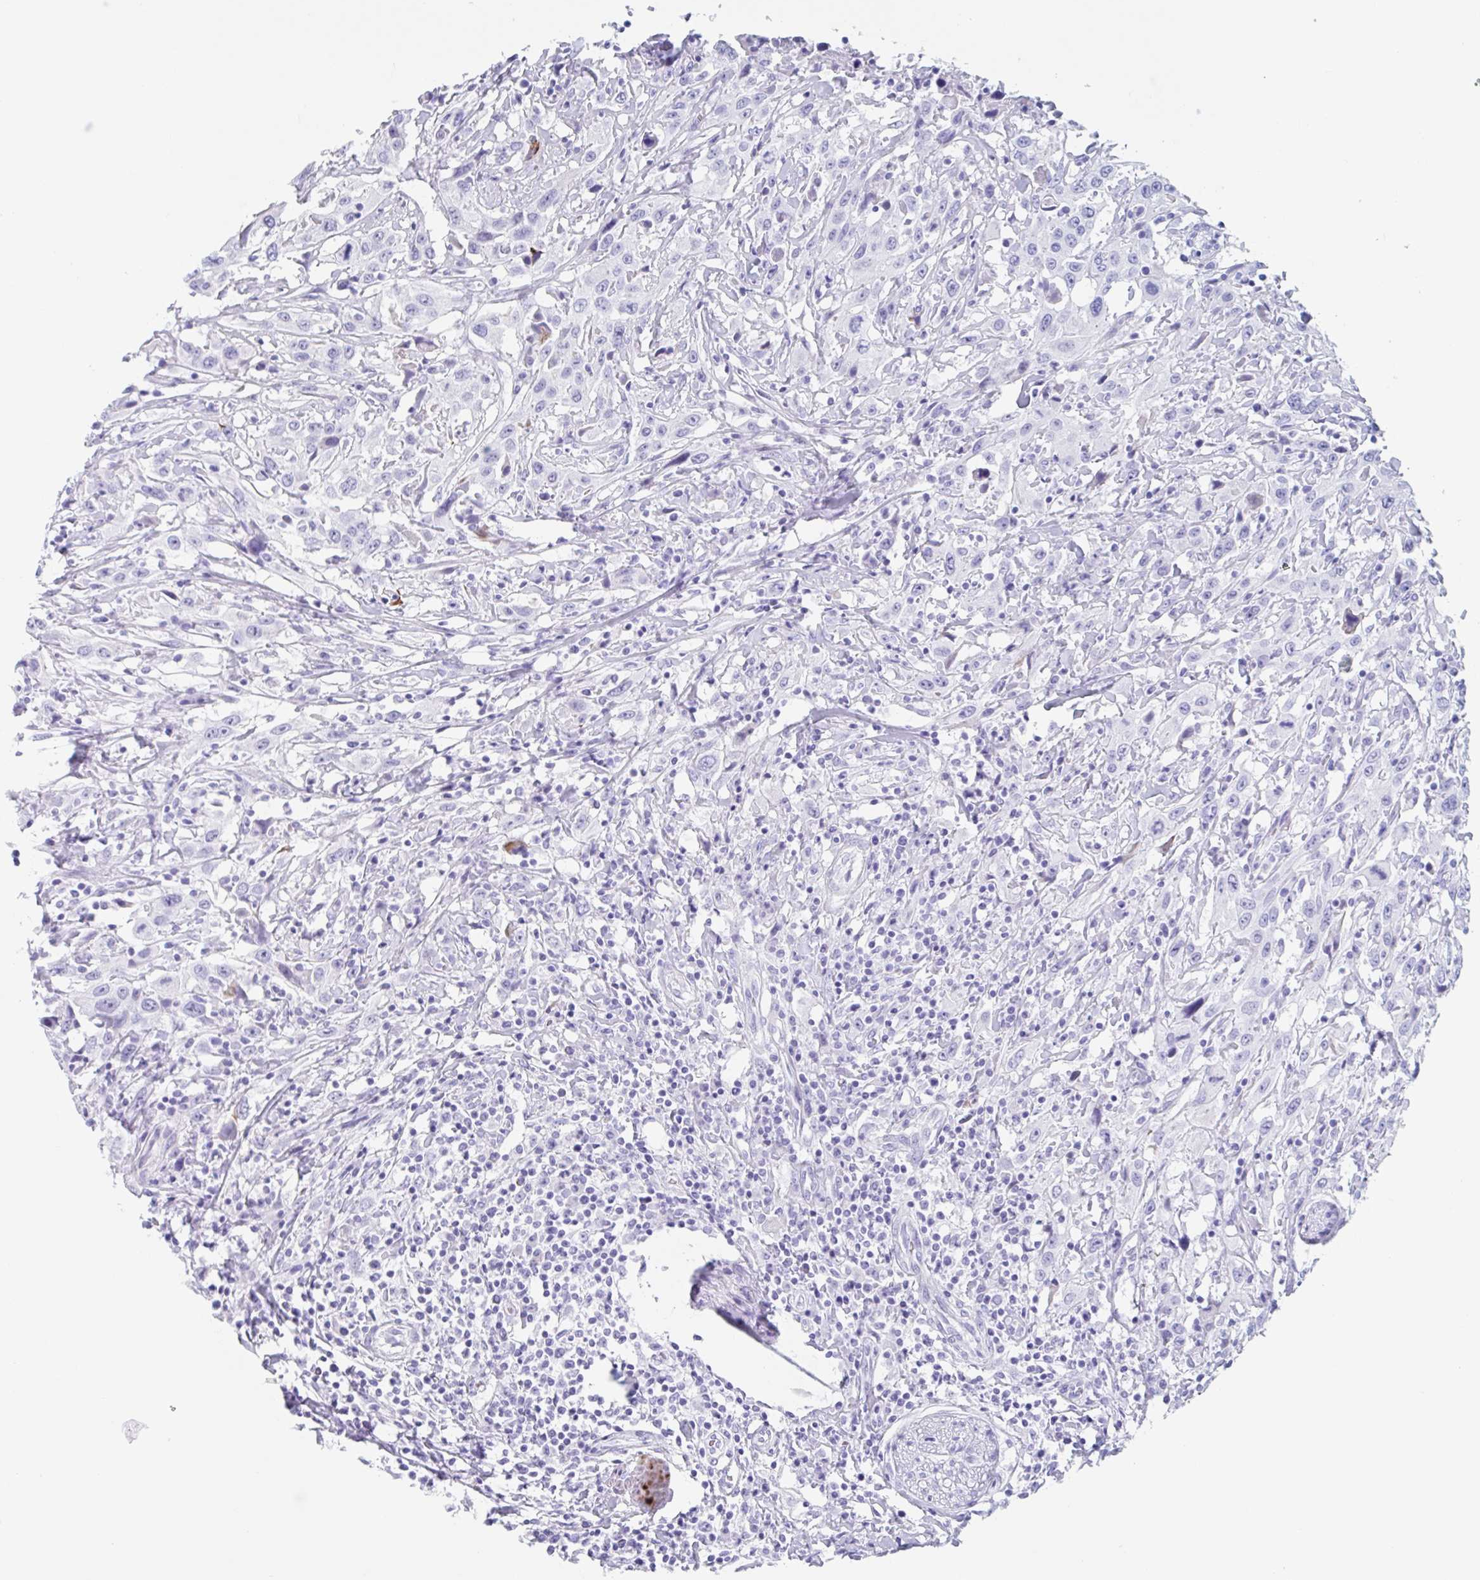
{"staining": {"intensity": "negative", "quantity": "none", "location": "none"}, "tissue": "urothelial cancer", "cell_type": "Tumor cells", "image_type": "cancer", "snomed": [{"axis": "morphology", "description": "Urothelial carcinoma, High grade"}, {"axis": "topography", "description": "Urinary bladder"}], "caption": "The immunohistochemistry image has no significant positivity in tumor cells of high-grade urothelial carcinoma tissue.", "gene": "CPTP", "patient": {"sex": "male", "age": 61}}